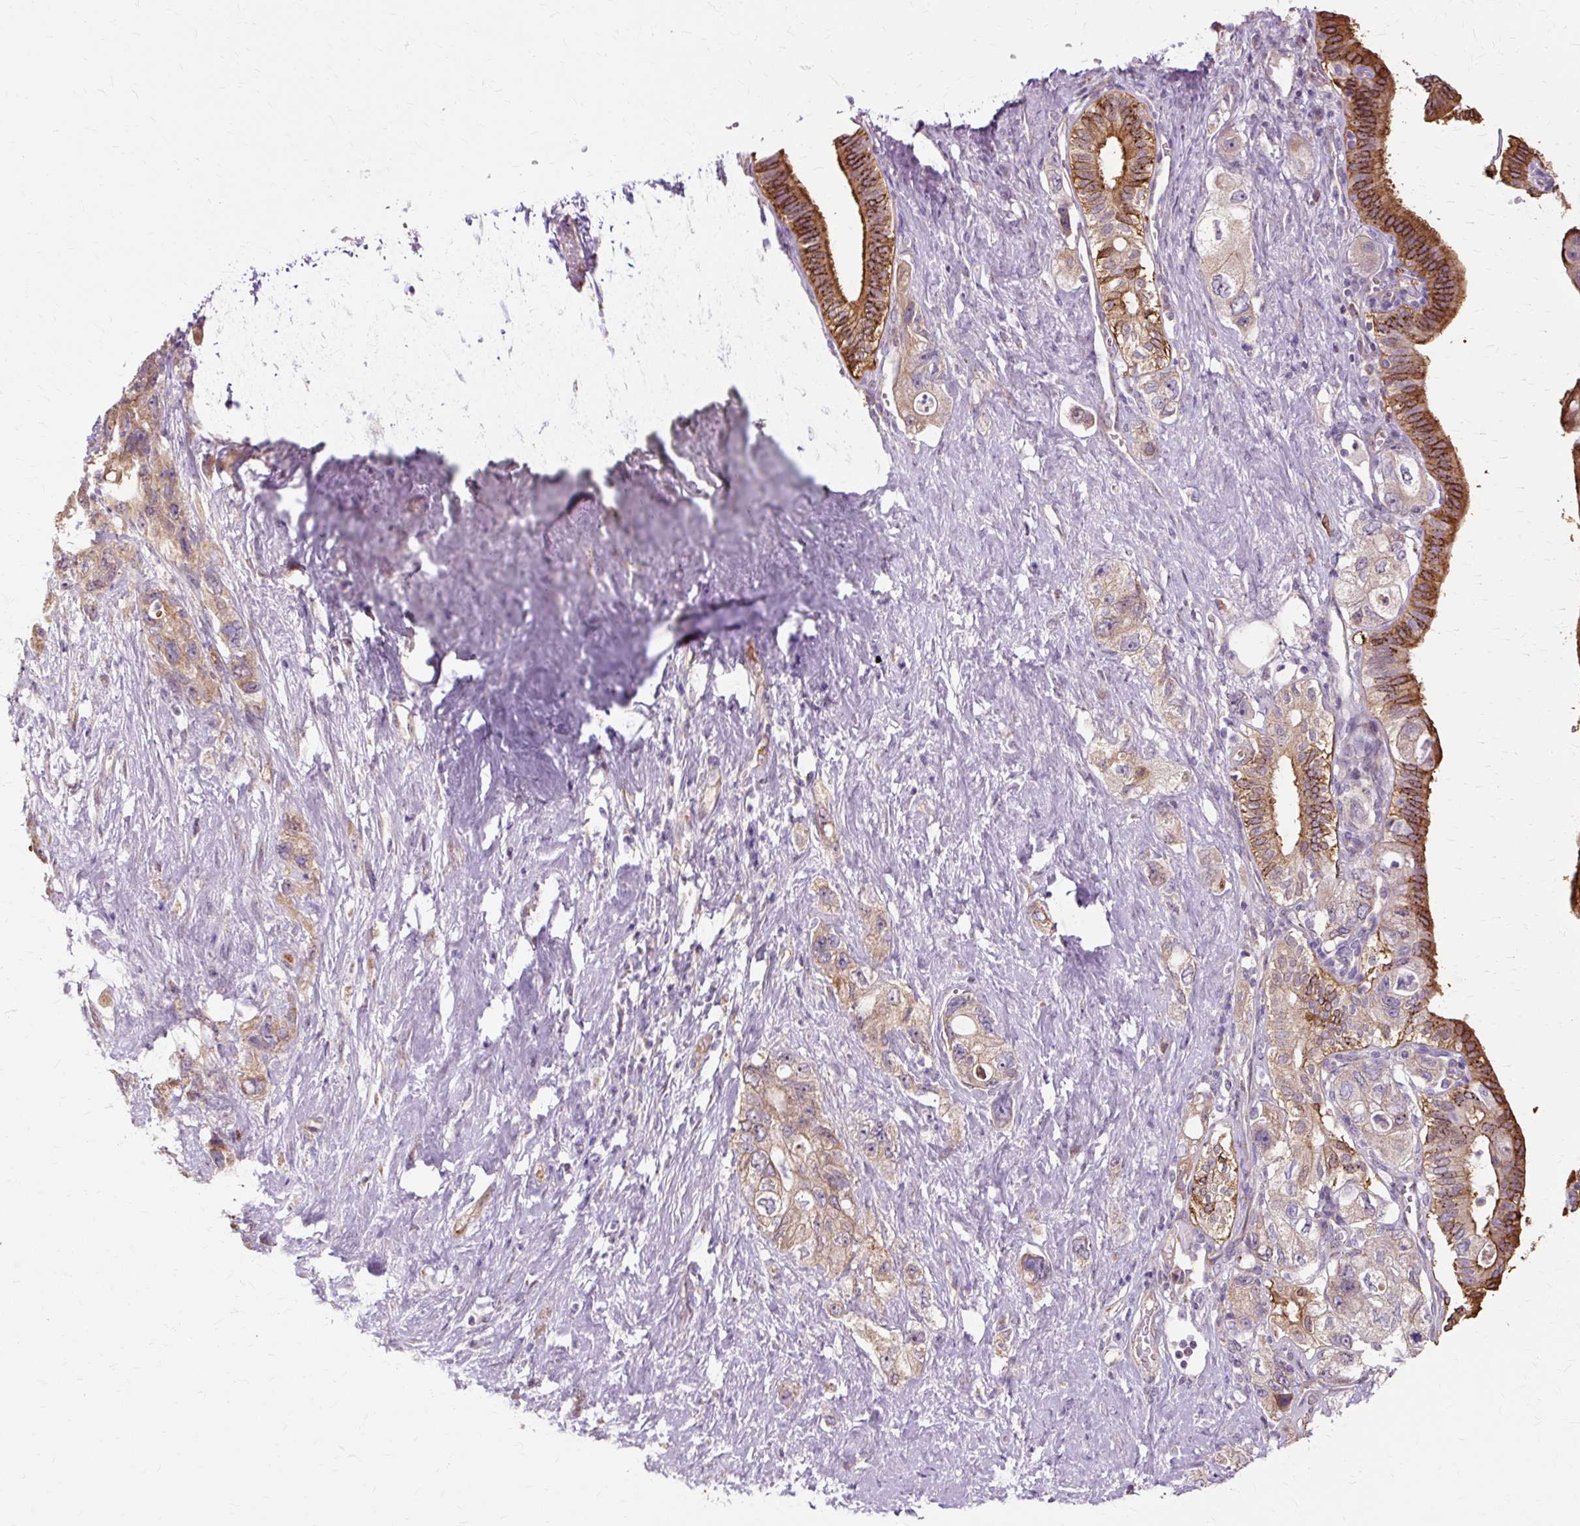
{"staining": {"intensity": "moderate", "quantity": ">75%", "location": "cytoplasmic/membranous,nuclear"}, "tissue": "pancreatic cancer", "cell_type": "Tumor cells", "image_type": "cancer", "snomed": [{"axis": "morphology", "description": "Adenocarcinoma, NOS"}, {"axis": "topography", "description": "Pancreas"}], "caption": "Brown immunohistochemical staining in human pancreatic cancer (adenocarcinoma) reveals moderate cytoplasmic/membranous and nuclear positivity in about >75% of tumor cells.", "gene": "PDZD2", "patient": {"sex": "female", "age": 73}}